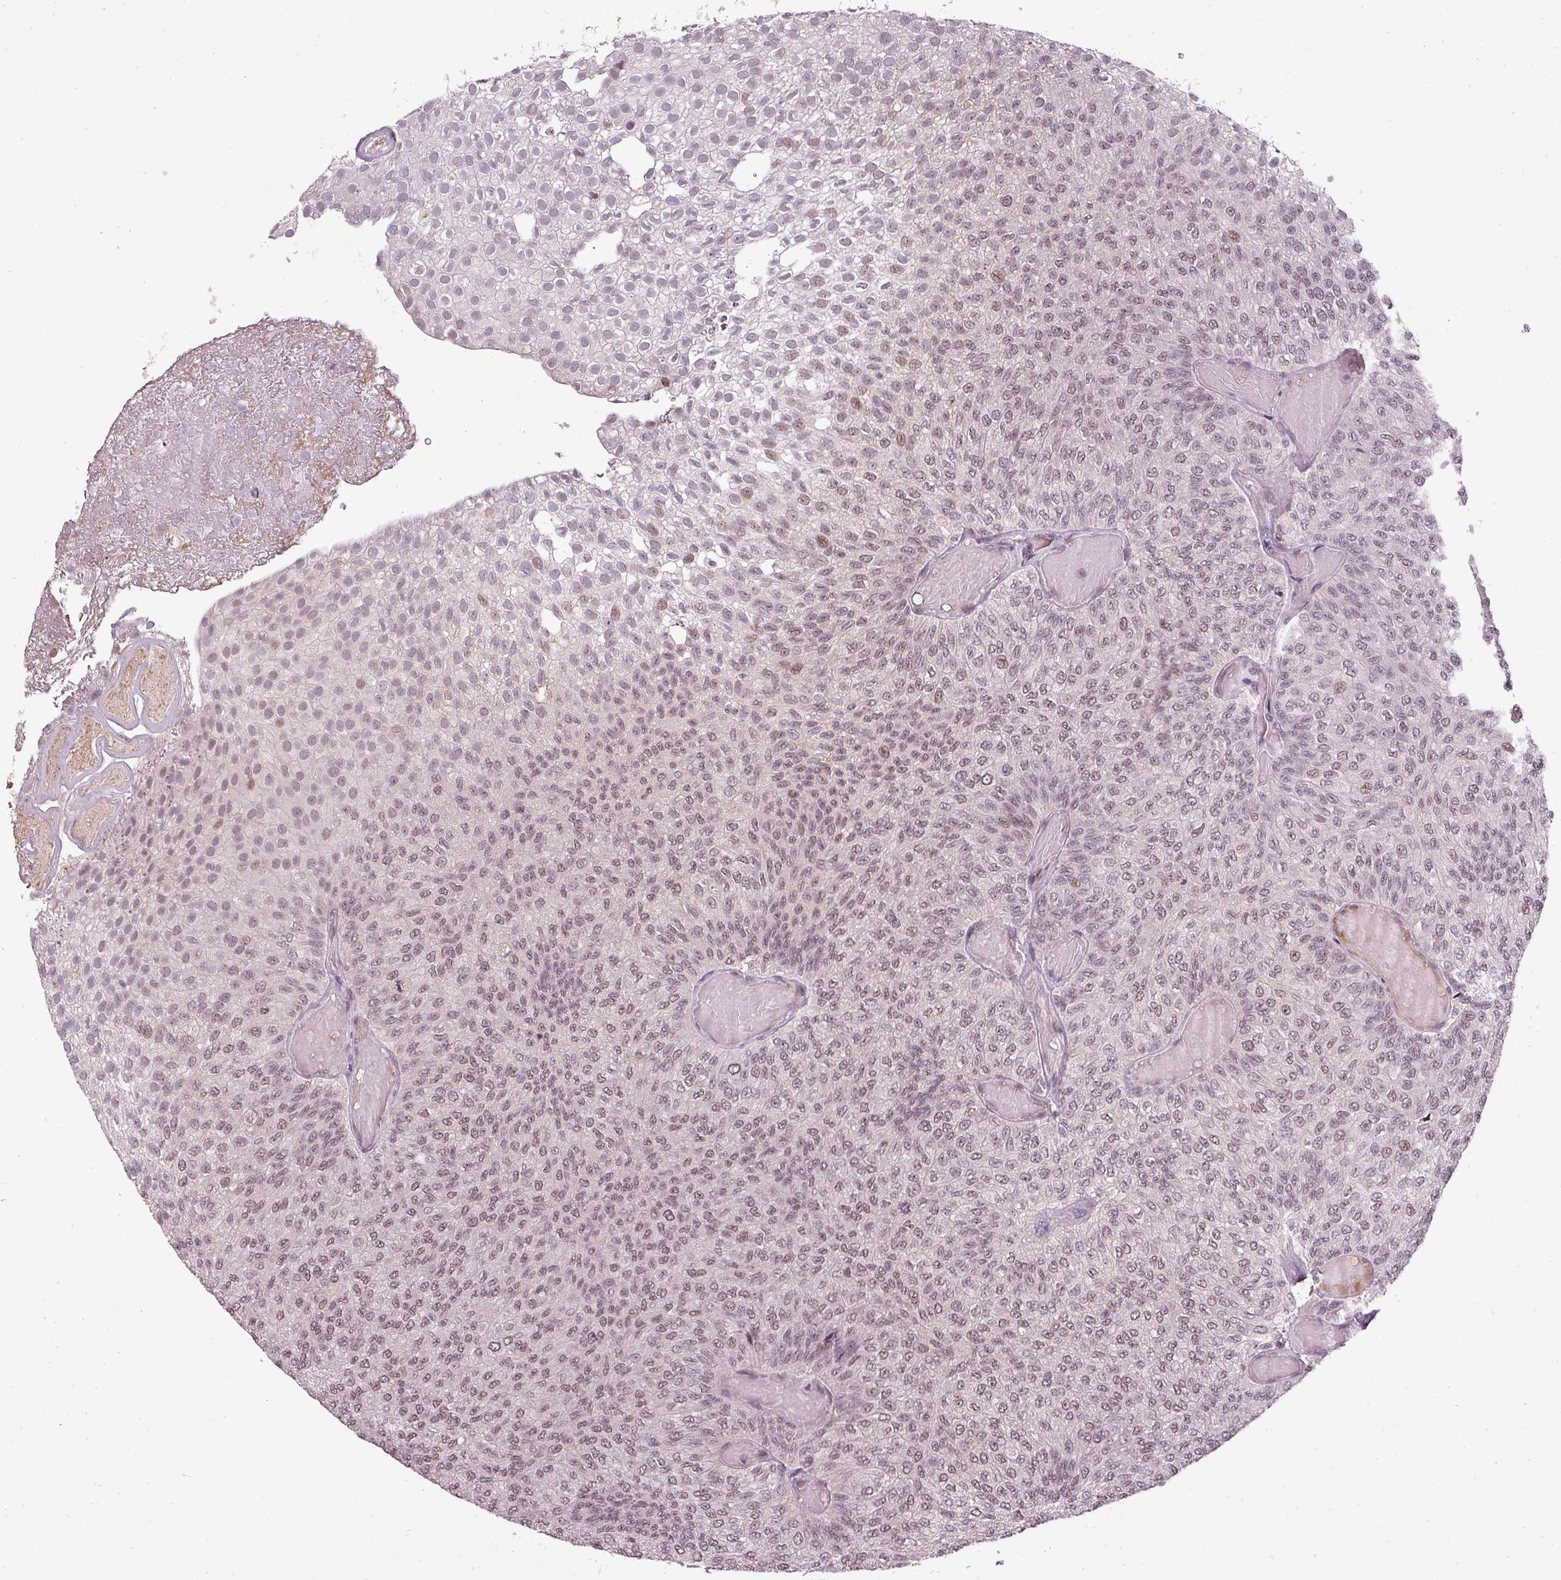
{"staining": {"intensity": "moderate", "quantity": "25%-75%", "location": "nuclear"}, "tissue": "urothelial cancer", "cell_type": "Tumor cells", "image_type": "cancer", "snomed": [{"axis": "morphology", "description": "Urothelial carcinoma, Low grade"}, {"axis": "topography", "description": "Urinary bladder"}], "caption": "Human urothelial cancer stained with a brown dye displays moderate nuclear positive expression in approximately 25%-75% of tumor cells.", "gene": "BCAS3", "patient": {"sex": "male", "age": 78}}